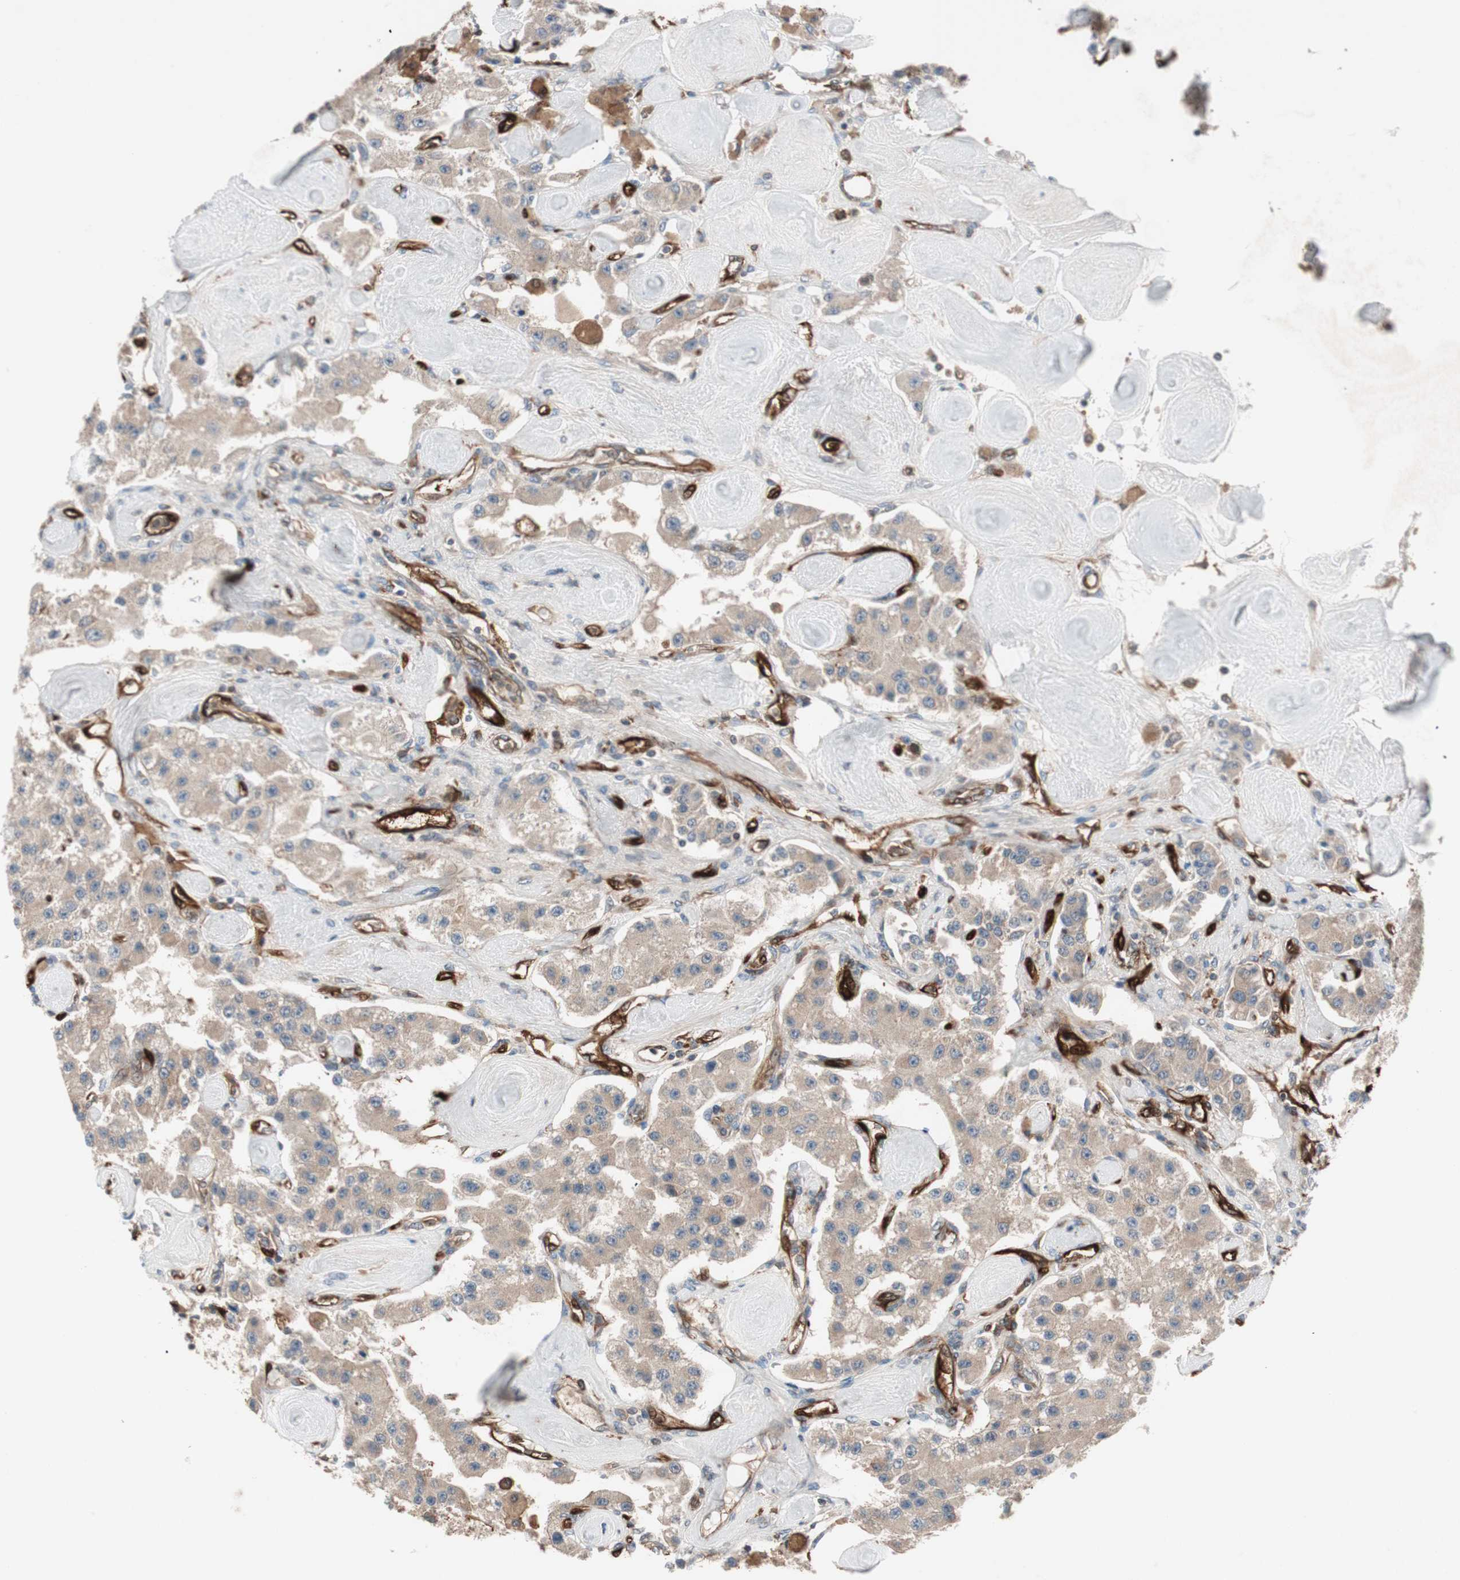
{"staining": {"intensity": "moderate", "quantity": ">75%", "location": "cytoplasmic/membranous"}, "tissue": "carcinoid", "cell_type": "Tumor cells", "image_type": "cancer", "snomed": [{"axis": "morphology", "description": "Carcinoid, malignant, NOS"}, {"axis": "topography", "description": "Pancreas"}], "caption": "Human carcinoid stained with a brown dye shows moderate cytoplasmic/membranous positive expression in approximately >75% of tumor cells.", "gene": "STAB1", "patient": {"sex": "male", "age": 41}}